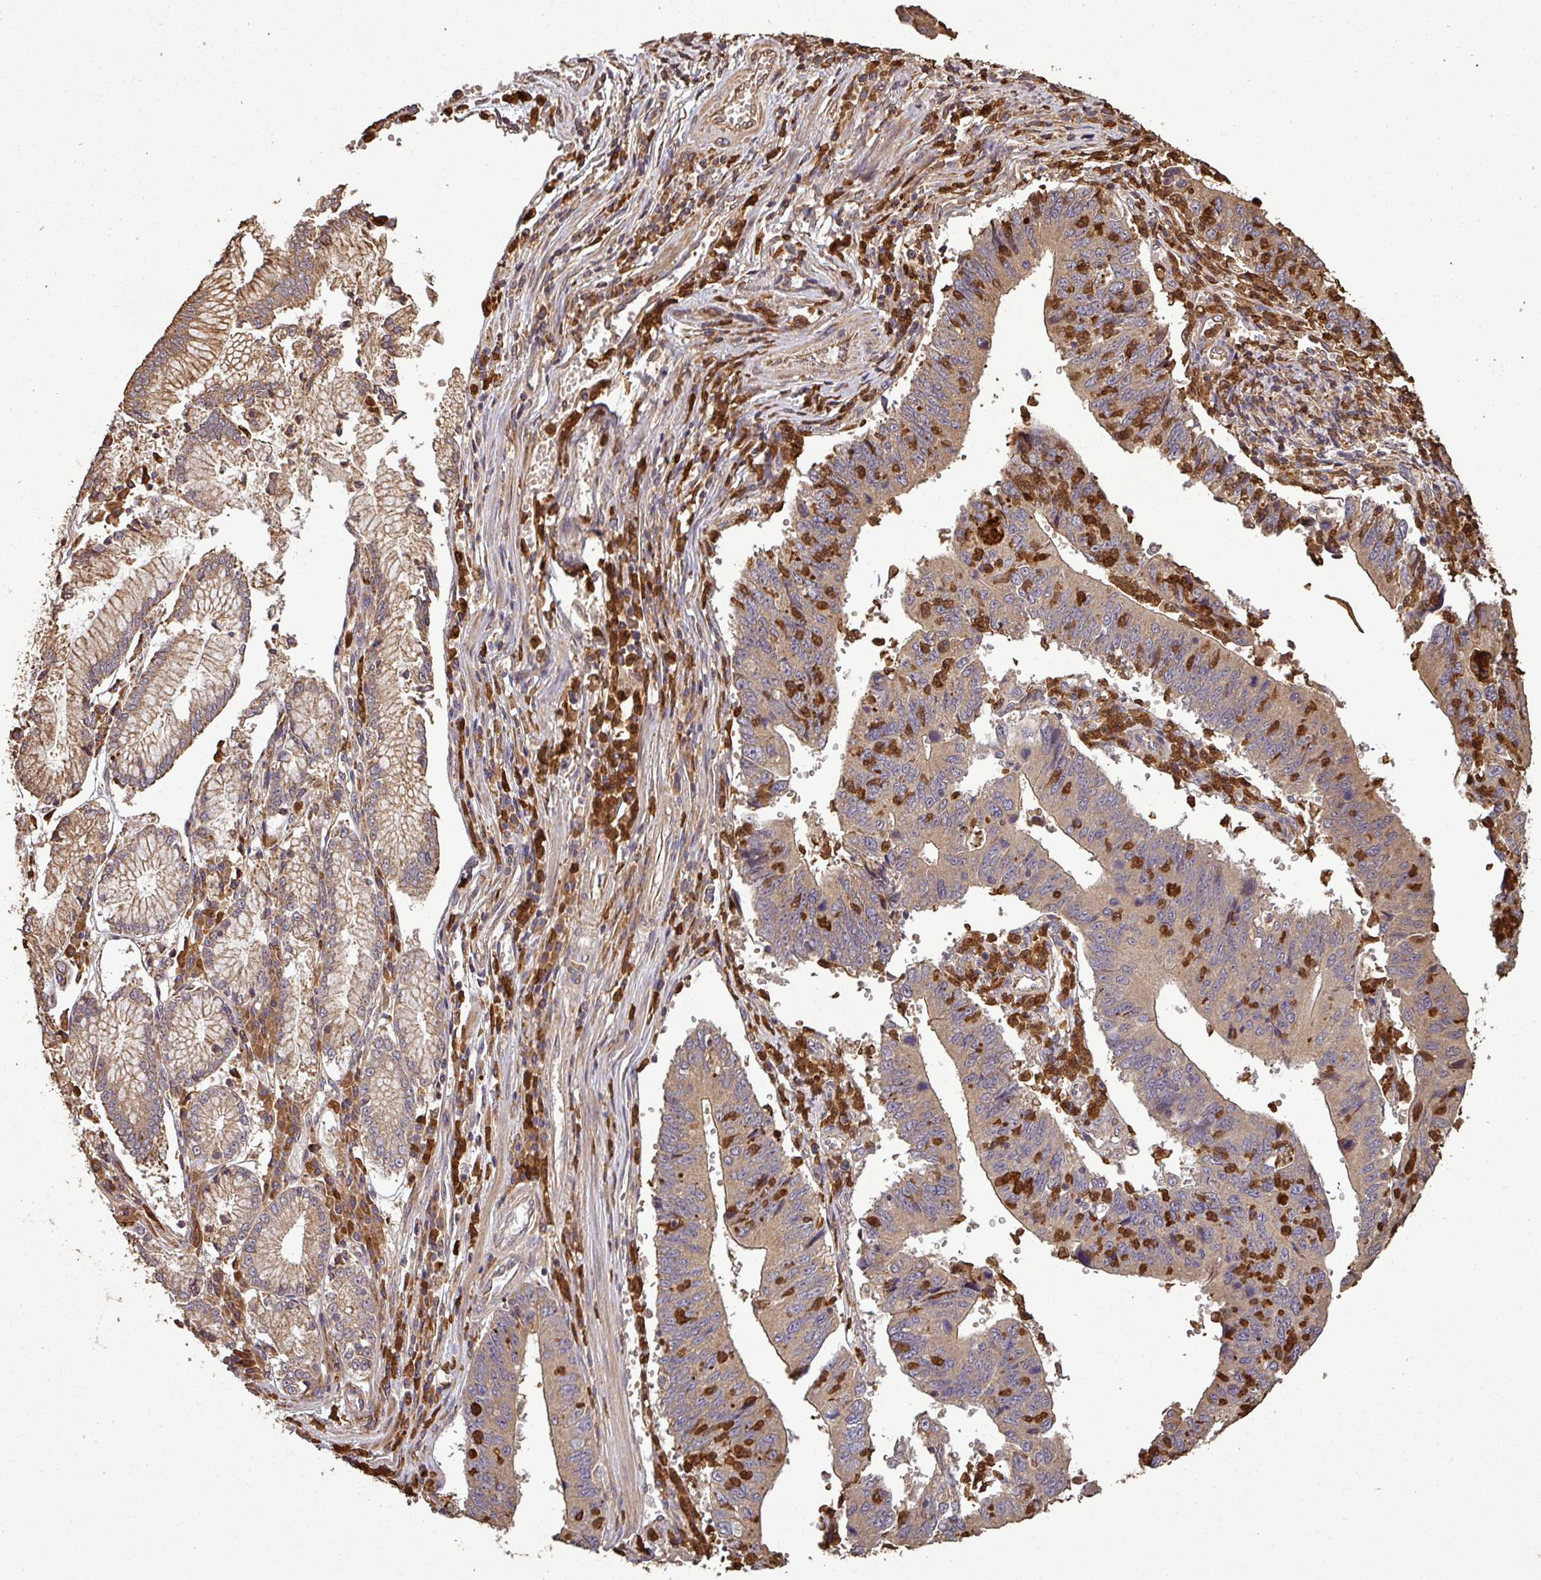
{"staining": {"intensity": "weak", "quantity": ">75%", "location": "cytoplasmic/membranous"}, "tissue": "stomach cancer", "cell_type": "Tumor cells", "image_type": "cancer", "snomed": [{"axis": "morphology", "description": "Adenocarcinoma, NOS"}, {"axis": "topography", "description": "Stomach"}], "caption": "The image exhibits staining of stomach cancer, revealing weak cytoplasmic/membranous protein expression (brown color) within tumor cells.", "gene": "PLEKHM1", "patient": {"sex": "male", "age": 59}}